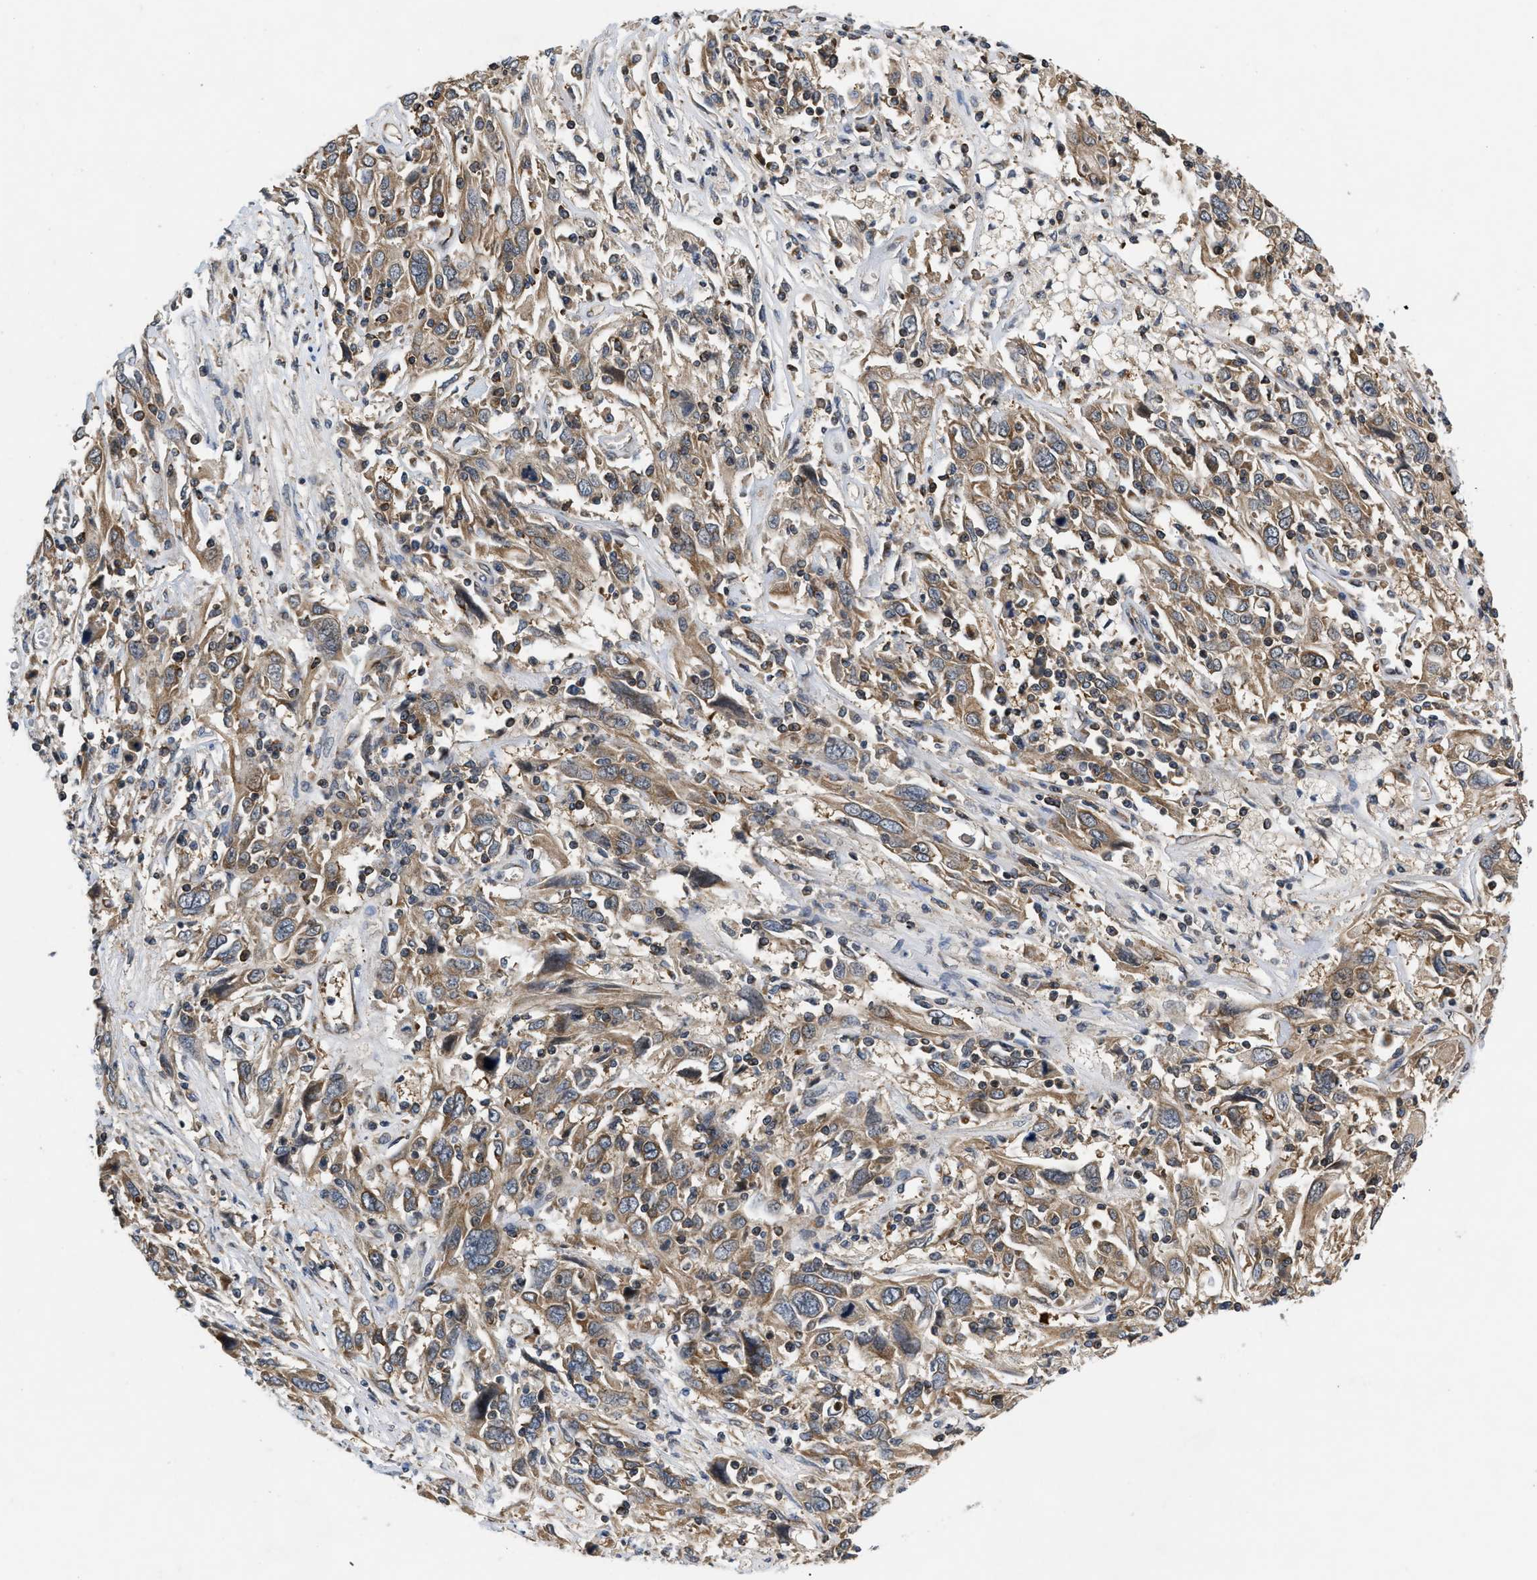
{"staining": {"intensity": "moderate", "quantity": ">75%", "location": "cytoplasmic/membranous"}, "tissue": "cervical cancer", "cell_type": "Tumor cells", "image_type": "cancer", "snomed": [{"axis": "morphology", "description": "Squamous cell carcinoma, NOS"}, {"axis": "topography", "description": "Cervix"}], "caption": "Immunohistochemical staining of human cervical cancer reveals moderate cytoplasmic/membranous protein positivity in approximately >75% of tumor cells.", "gene": "HMGCR", "patient": {"sex": "female", "age": 46}}